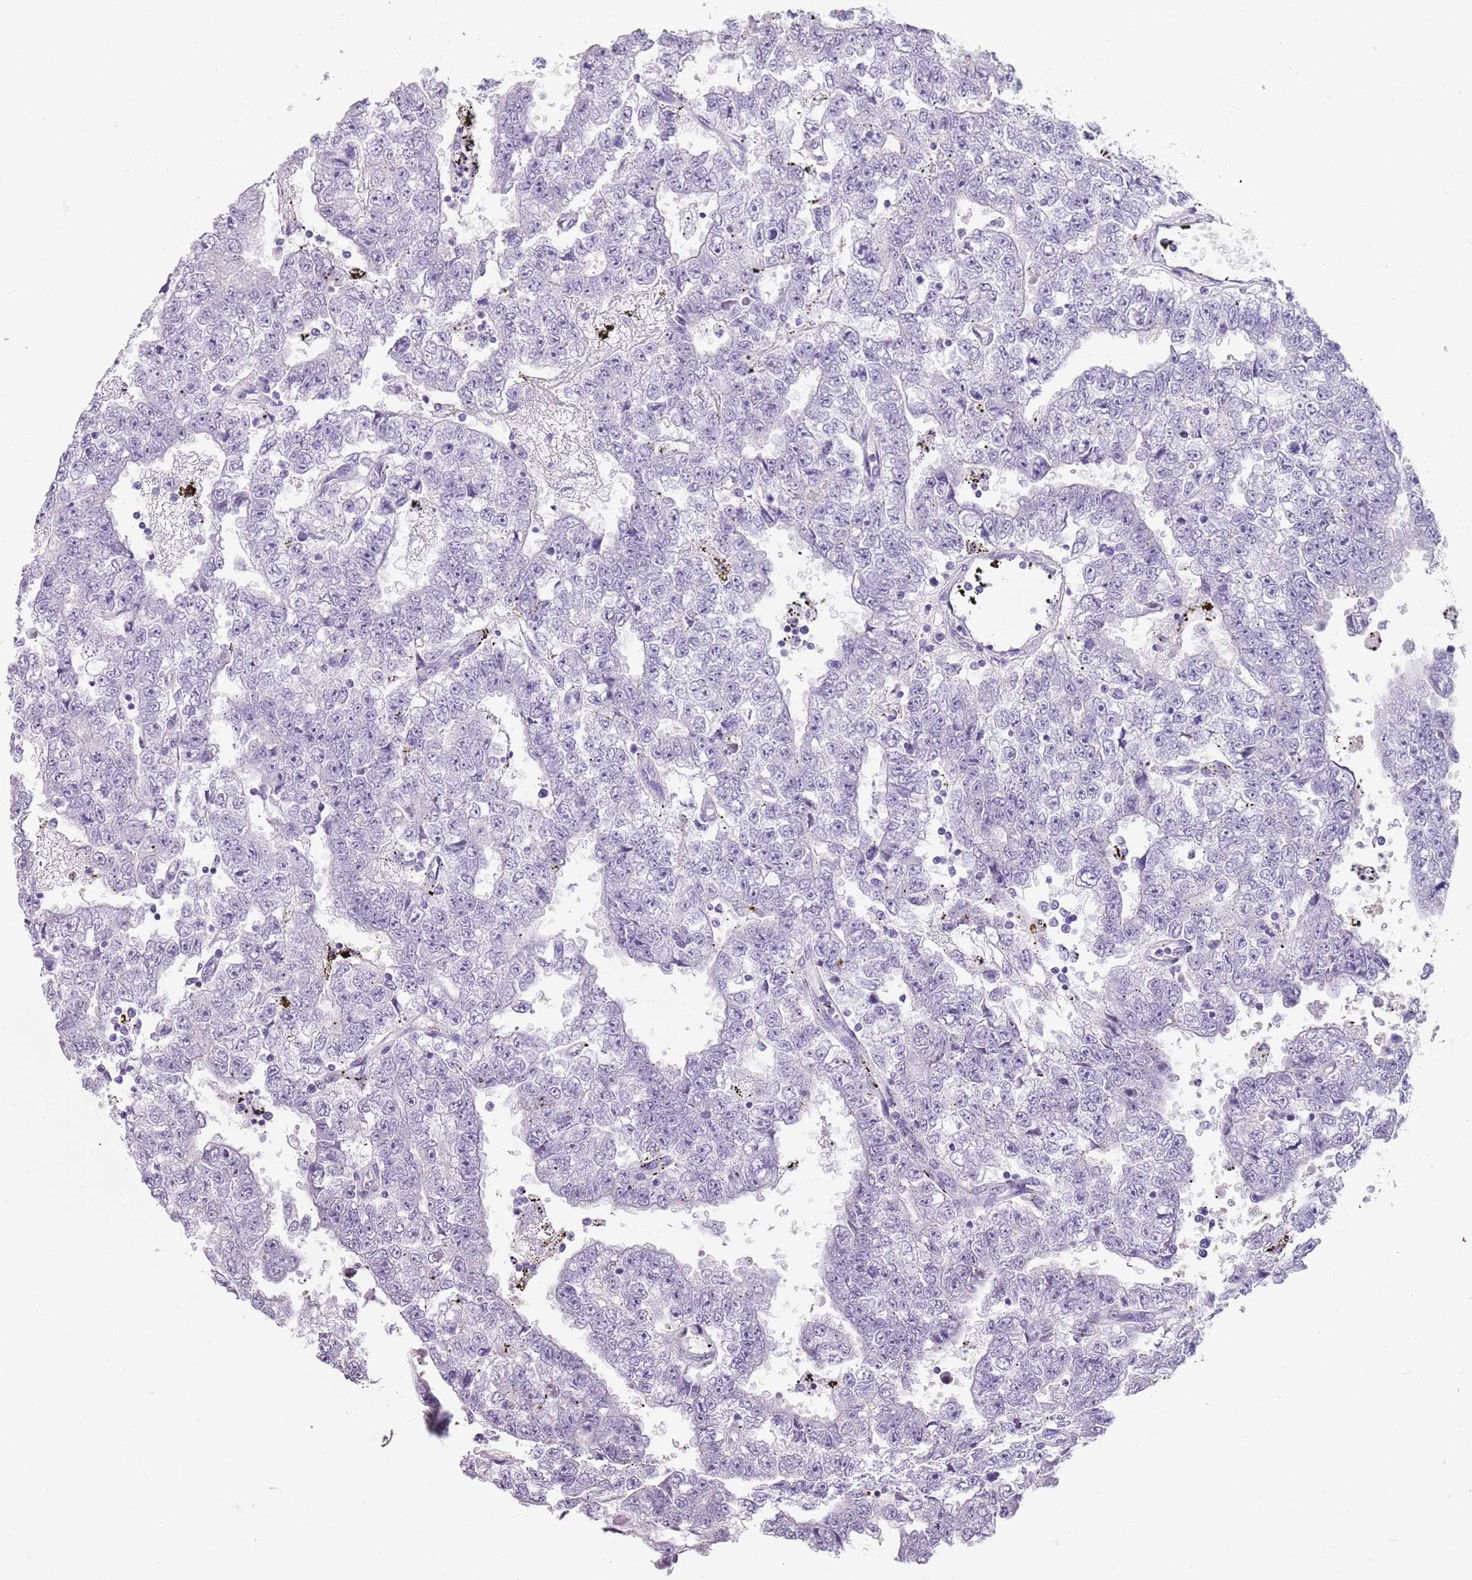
{"staining": {"intensity": "negative", "quantity": "none", "location": "none"}, "tissue": "testis cancer", "cell_type": "Tumor cells", "image_type": "cancer", "snomed": [{"axis": "morphology", "description": "Carcinoma, Embryonal, NOS"}, {"axis": "topography", "description": "Testis"}], "caption": "Human embryonal carcinoma (testis) stained for a protein using IHC exhibits no positivity in tumor cells.", "gene": "SPESP1", "patient": {"sex": "male", "age": 25}}